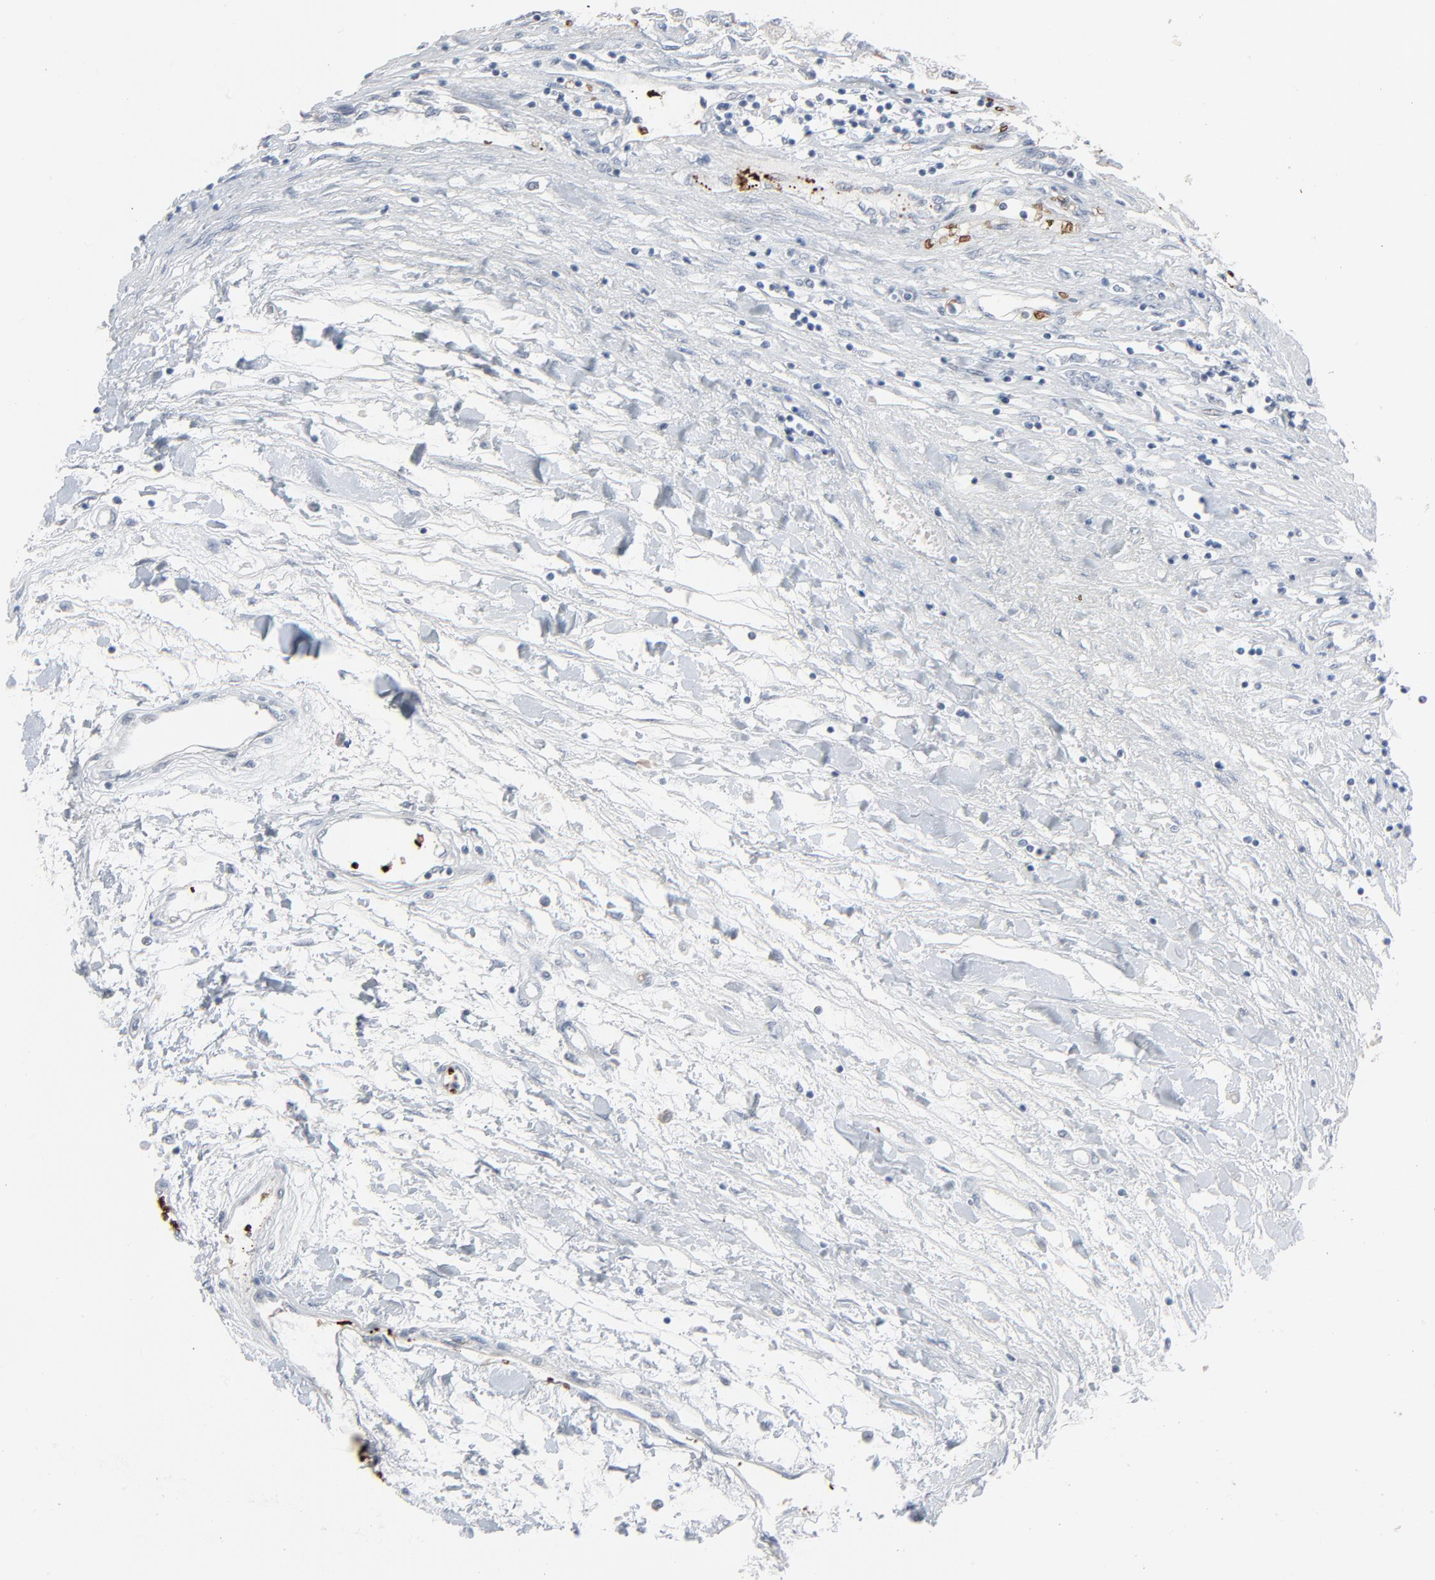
{"staining": {"intensity": "negative", "quantity": "none", "location": "none"}, "tissue": "renal cancer", "cell_type": "Tumor cells", "image_type": "cancer", "snomed": [{"axis": "morphology", "description": "Adenocarcinoma, NOS"}, {"axis": "topography", "description": "Kidney"}], "caption": "Tumor cells are negative for brown protein staining in renal adenocarcinoma.", "gene": "SAGE1", "patient": {"sex": "male", "age": 57}}